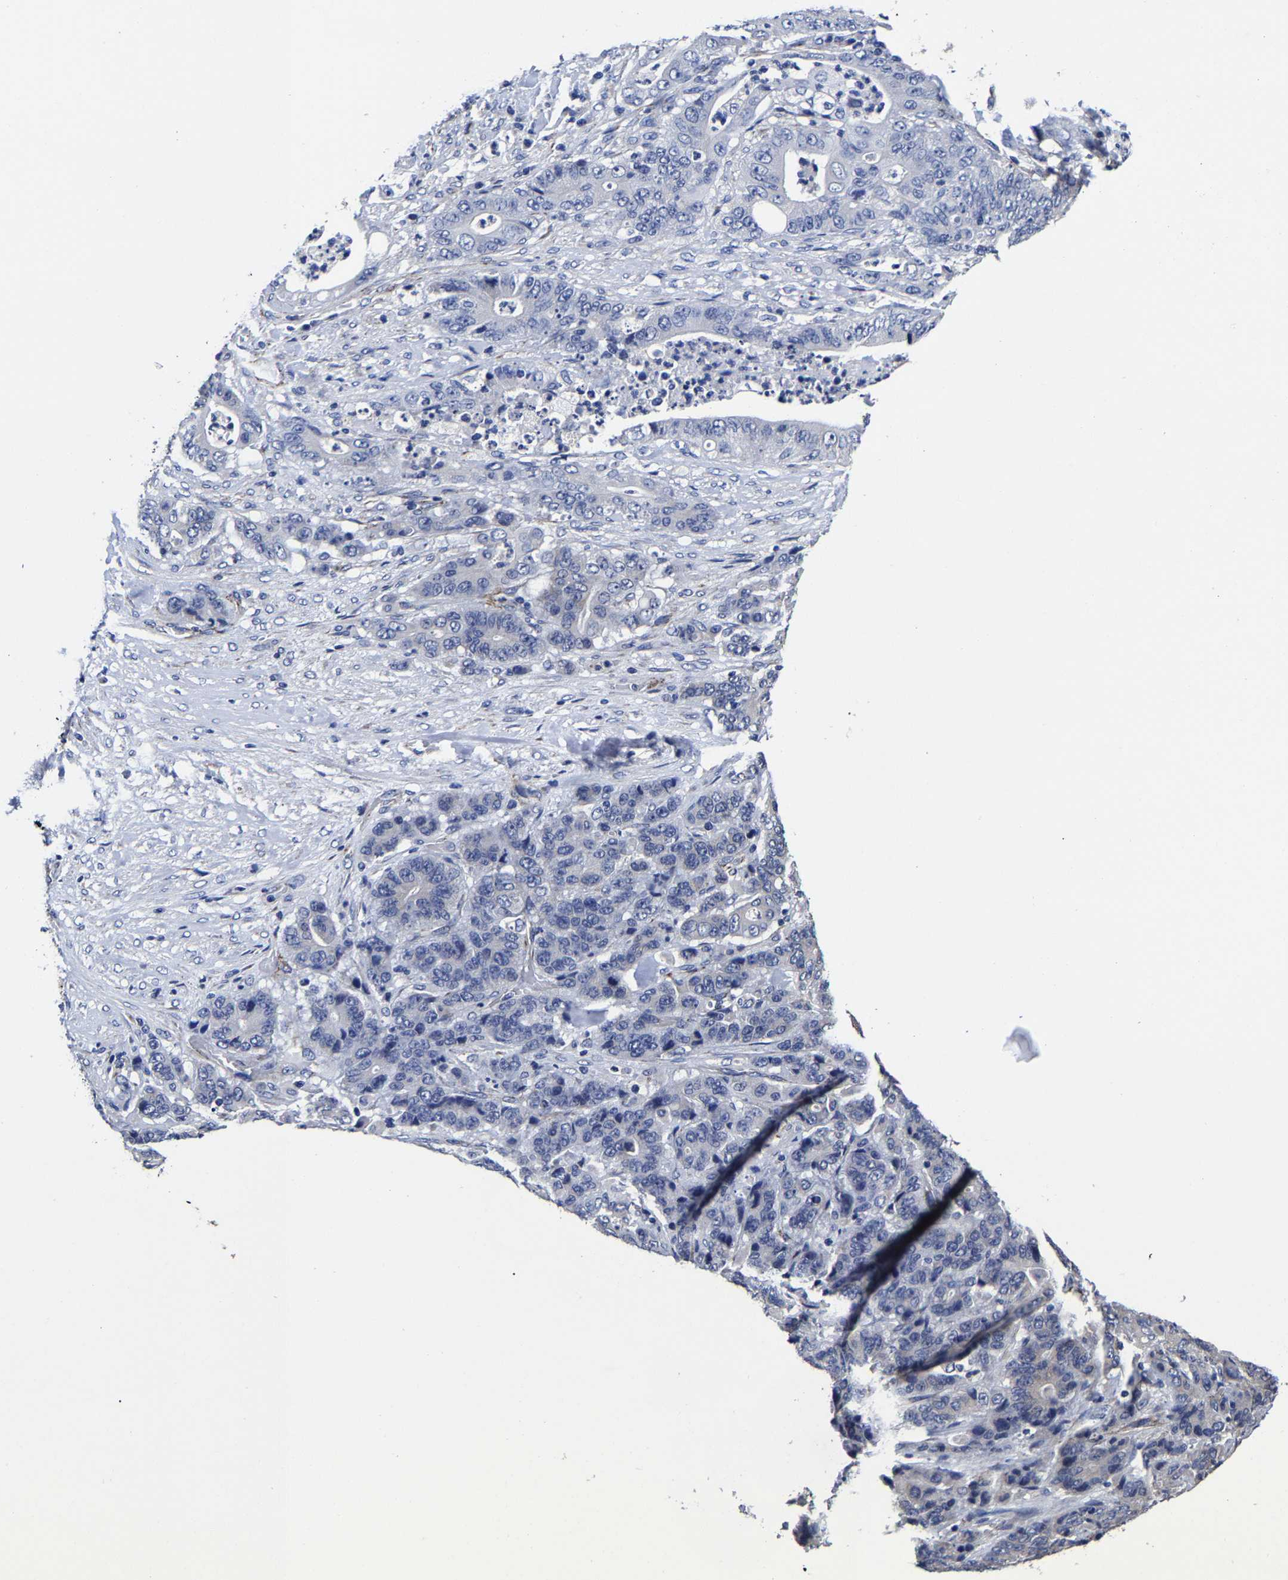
{"staining": {"intensity": "negative", "quantity": "none", "location": "none"}, "tissue": "stomach cancer", "cell_type": "Tumor cells", "image_type": "cancer", "snomed": [{"axis": "morphology", "description": "Adenocarcinoma, NOS"}, {"axis": "topography", "description": "Stomach"}], "caption": "Immunohistochemical staining of stomach cancer exhibits no significant expression in tumor cells.", "gene": "AASS", "patient": {"sex": "female", "age": 73}}